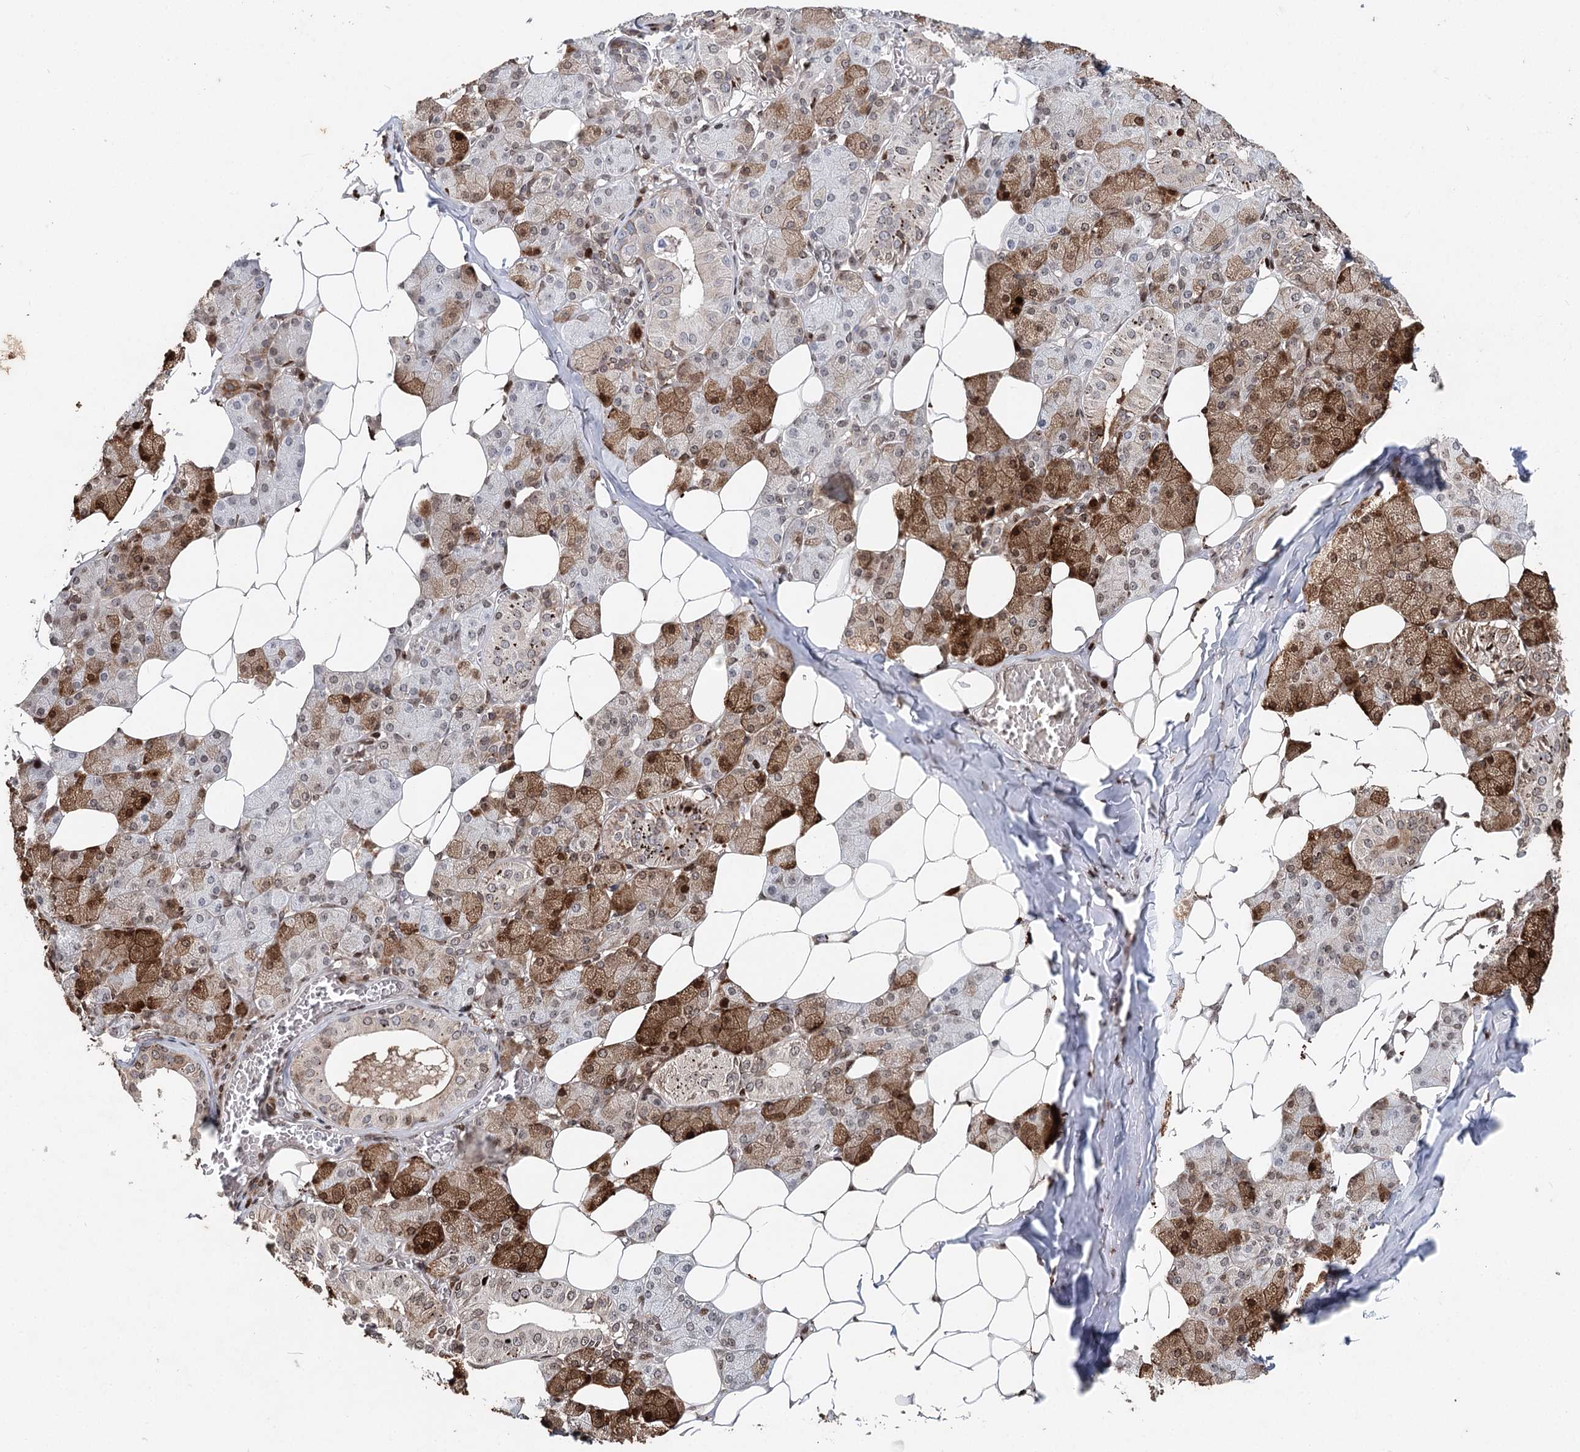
{"staining": {"intensity": "strong", "quantity": "25%-75%", "location": "cytoplasmic/membranous,nuclear"}, "tissue": "salivary gland", "cell_type": "Glandular cells", "image_type": "normal", "snomed": [{"axis": "morphology", "description": "Normal tissue, NOS"}, {"axis": "topography", "description": "Salivary gland"}], "caption": "A brown stain highlights strong cytoplasmic/membranous,nuclear expression of a protein in glandular cells of unremarkable human salivary gland. The protein of interest is stained brown, and the nuclei are stained in blue (DAB (3,3'-diaminobenzidine) IHC with brightfield microscopy, high magnification).", "gene": "FRMD4A", "patient": {"sex": "female", "age": 33}}